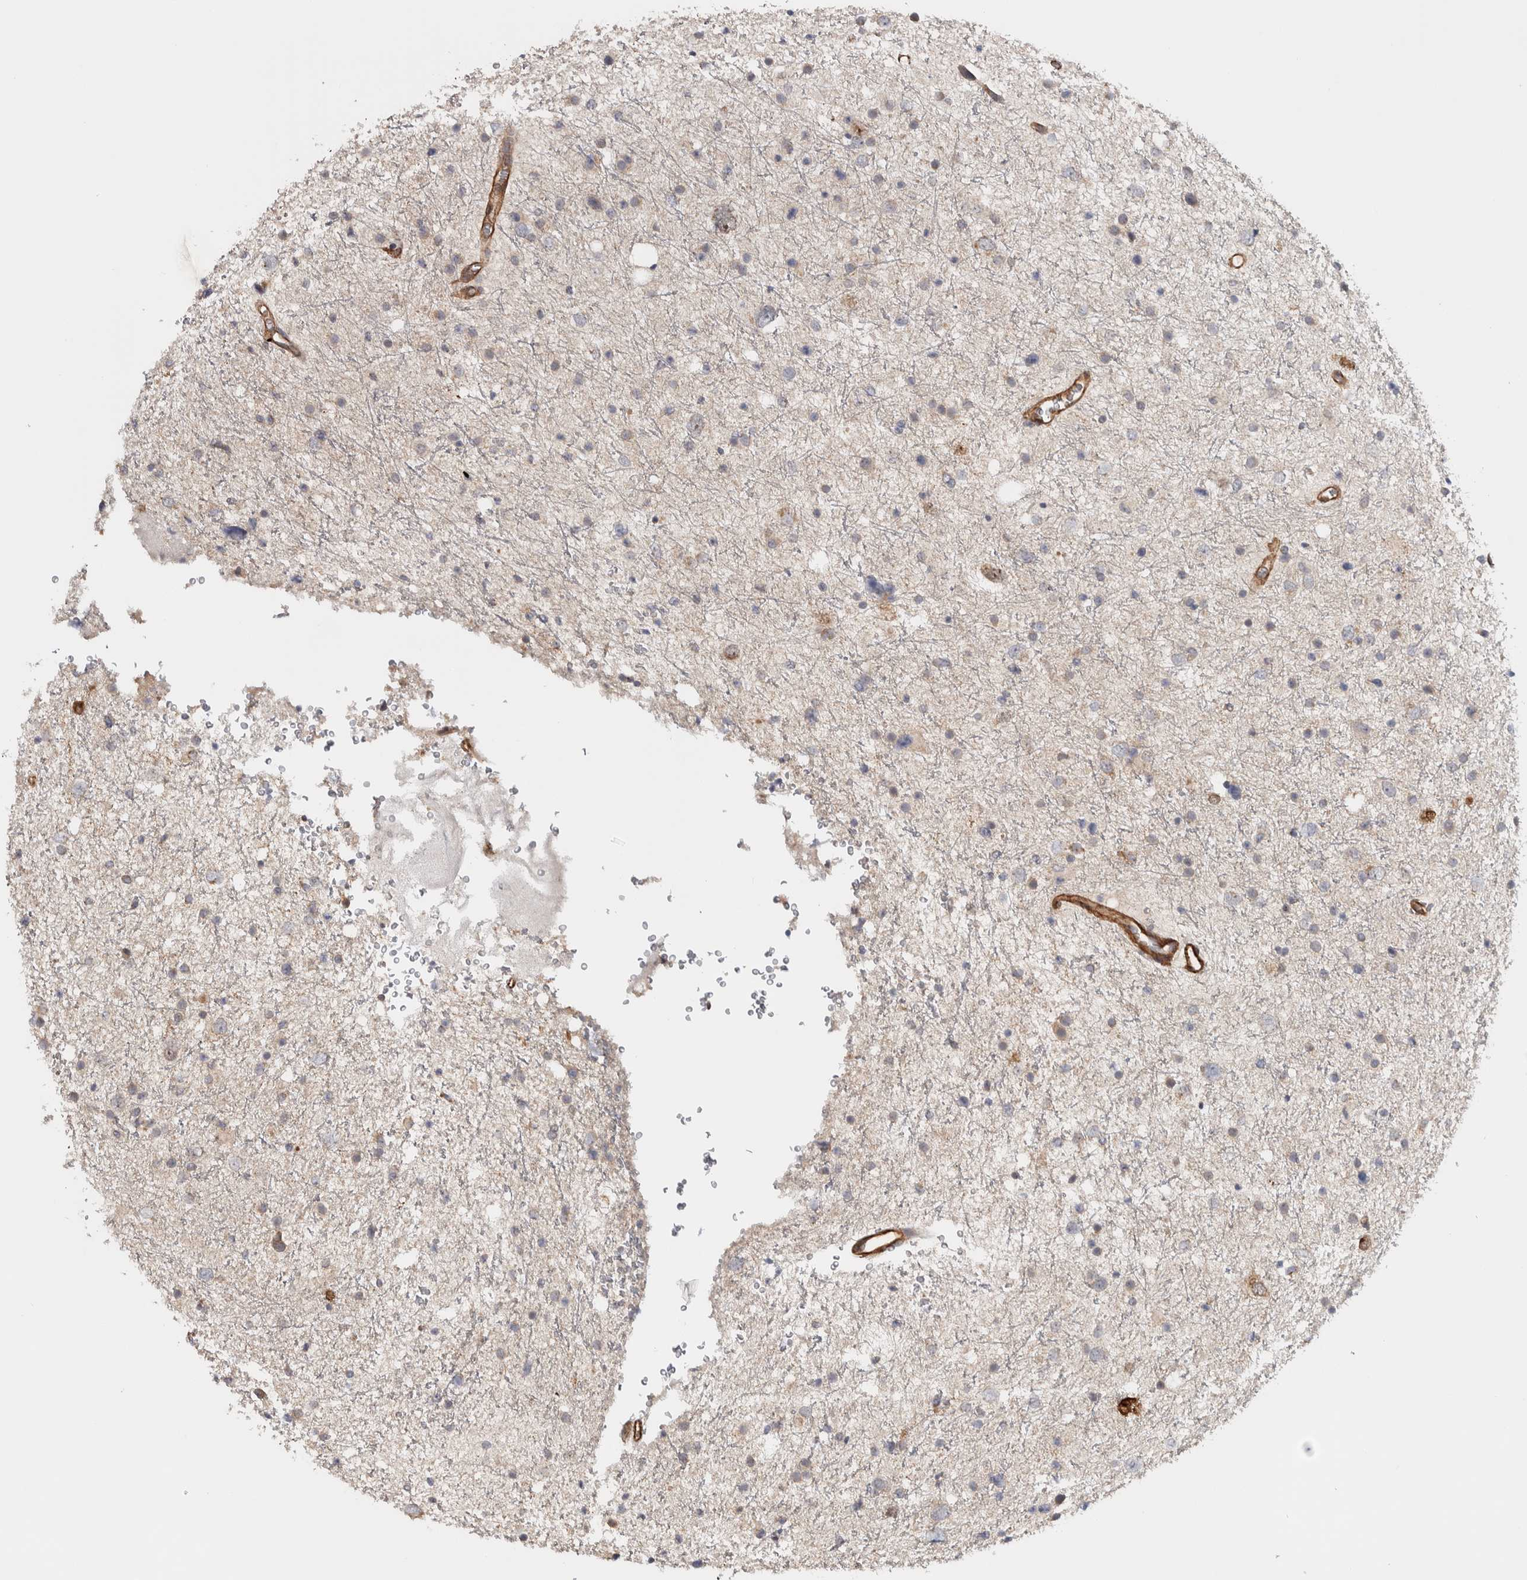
{"staining": {"intensity": "weak", "quantity": "<25%", "location": "cytoplasmic/membranous"}, "tissue": "glioma", "cell_type": "Tumor cells", "image_type": "cancer", "snomed": [{"axis": "morphology", "description": "Glioma, malignant, Low grade"}, {"axis": "topography", "description": "Brain"}], "caption": "This is an immunohistochemistry image of glioma. There is no staining in tumor cells.", "gene": "CHMP4C", "patient": {"sex": "female", "age": 37}}